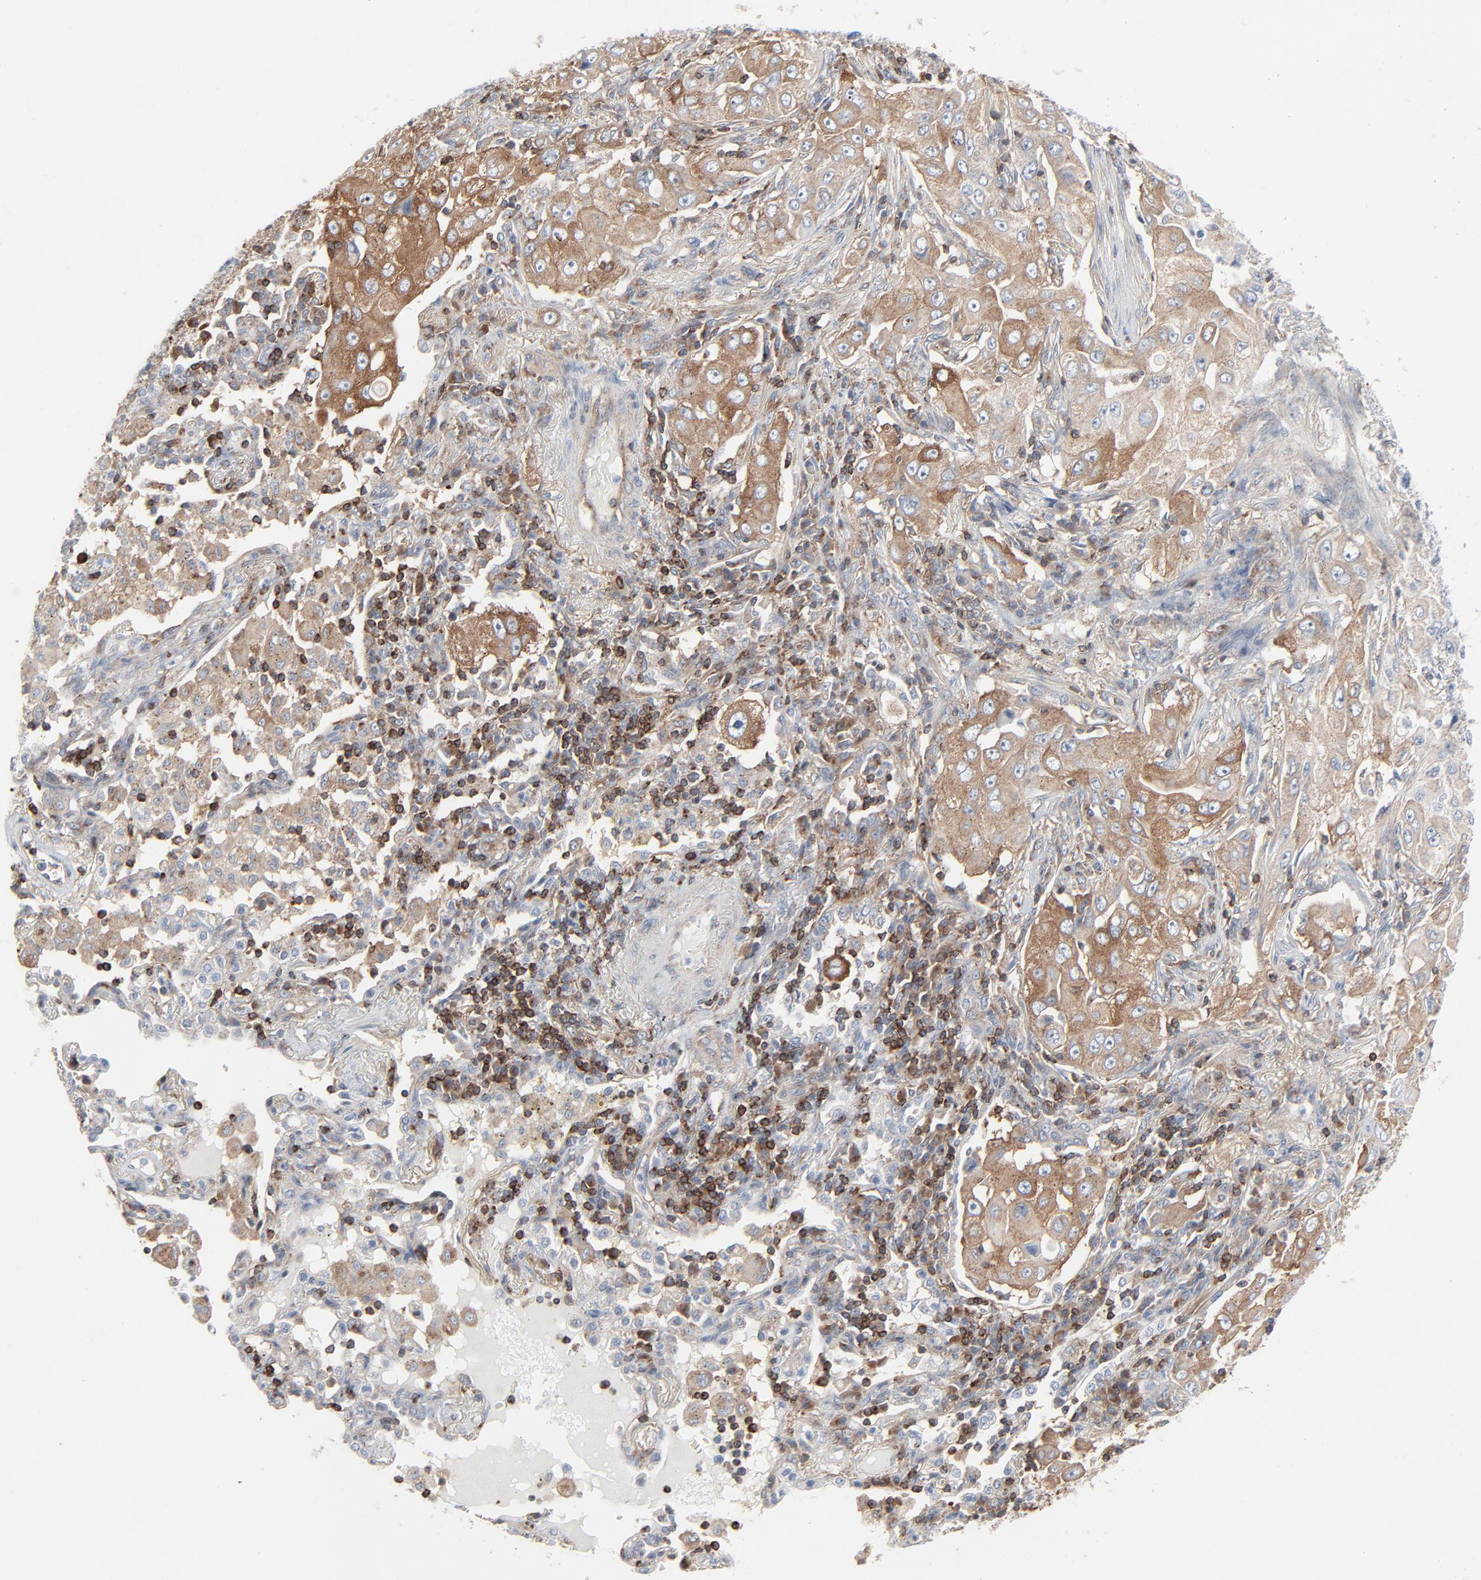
{"staining": {"intensity": "strong", "quantity": ">75%", "location": "cytoplasmic/membranous"}, "tissue": "lung cancer", "cell_type": "Tumor cells", "image_type": "cancer", "snomed": [{"axis": "morphology", "description": "Adenocarcinoma, NOS"}, {"axis": "topography", "description": "Lung"}], "caption": "Human adenocarcinoma (lung) stained with a brown dye shows strong cytoplasmic/membranous positive positivity in about >75% of tumor cells.", "gene": "OPTN", "patient": {"sex": "male", "age": 84}}